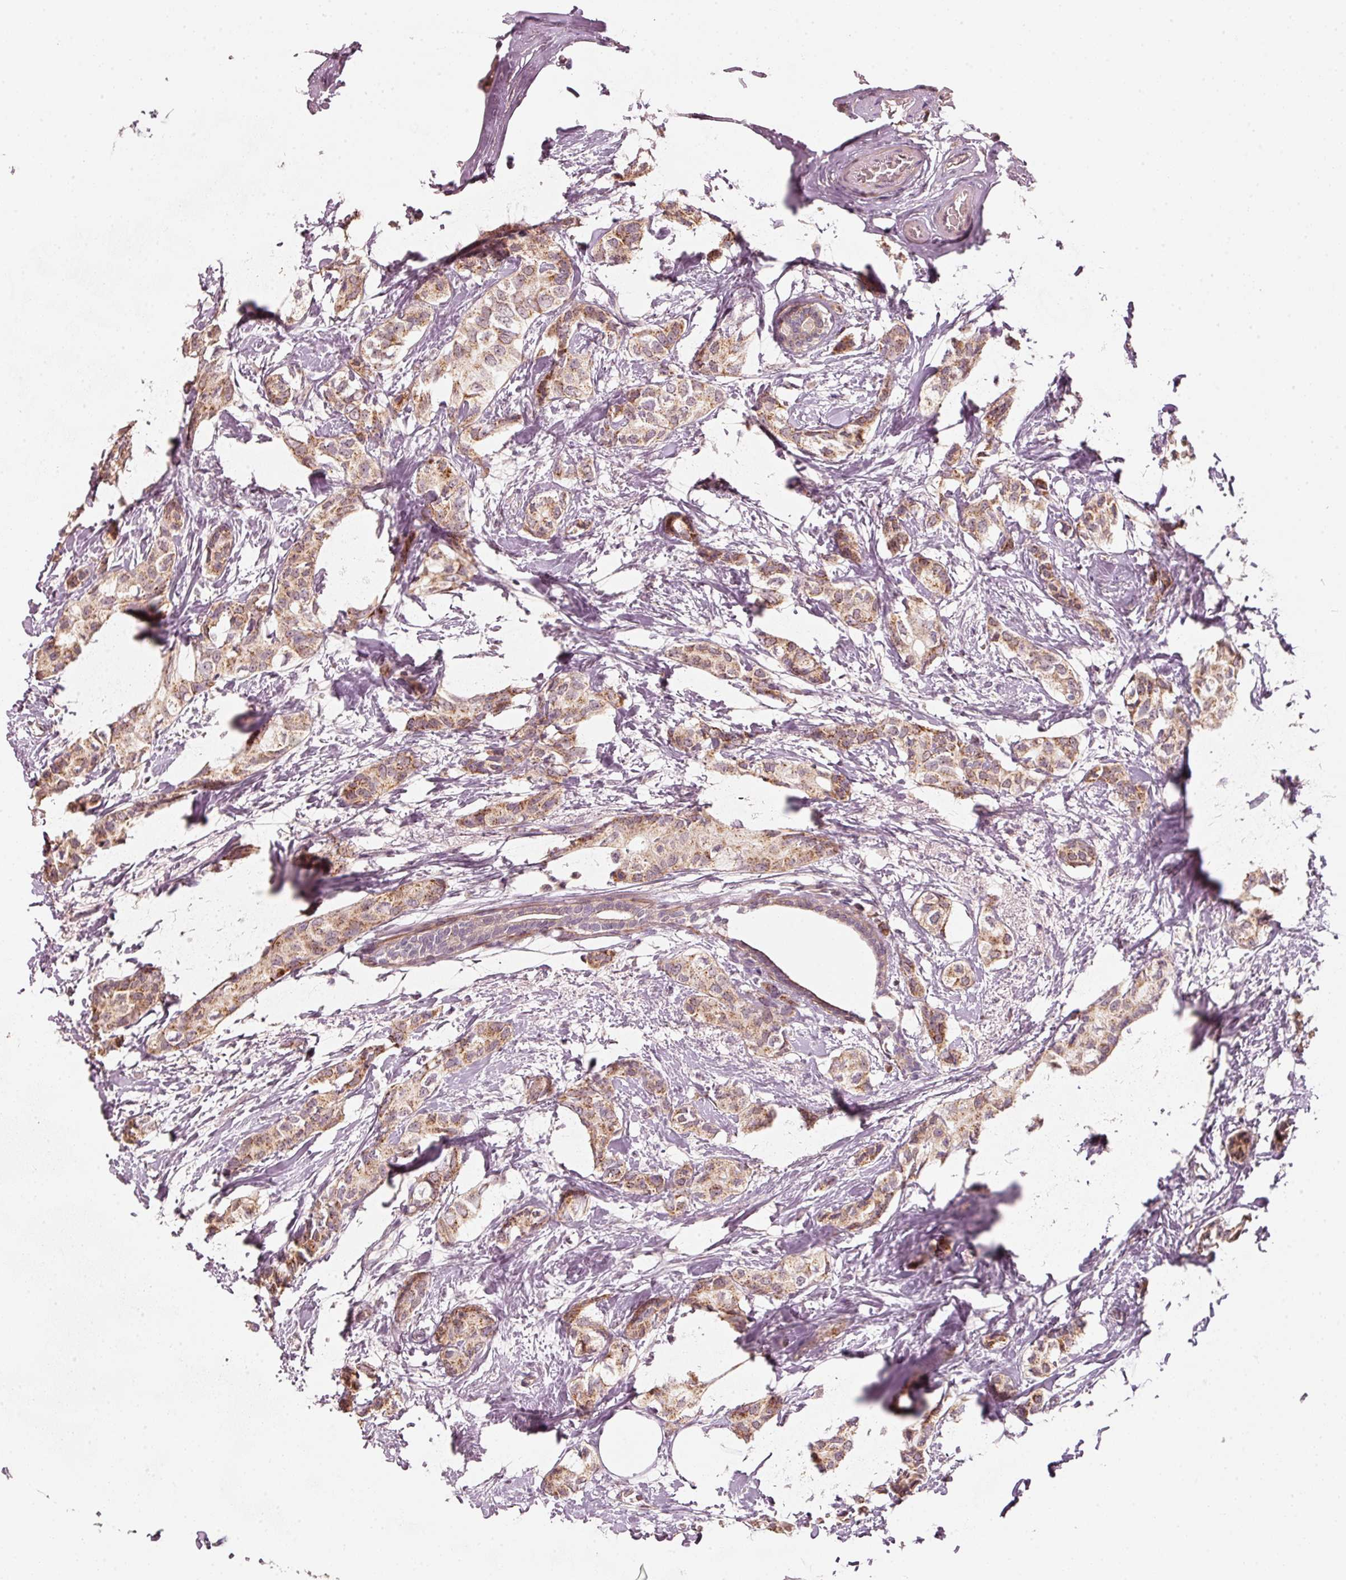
{"staining": {"intensity": "moderate", "quantity": ">75%", "location": "cytoplasmic/membranous"}, "tissue": "breast cancer", "cell_type": "Tumor cells", "image_type": "cancer", "snomed": [{"axis": "morphology", "description": "Duct carcinoma"}, {"axis": "topography", "description": "Breast"}], "caption": "Human breast cancer (invasive ductal carcinoma) stained with a brown dye demonstrates moderate cytoplasmic/membranous positive positivity in approximately >75% of tumor cells.", "gene": "ARHGAP22", "patient": {"sex": "female", "age": 73}}